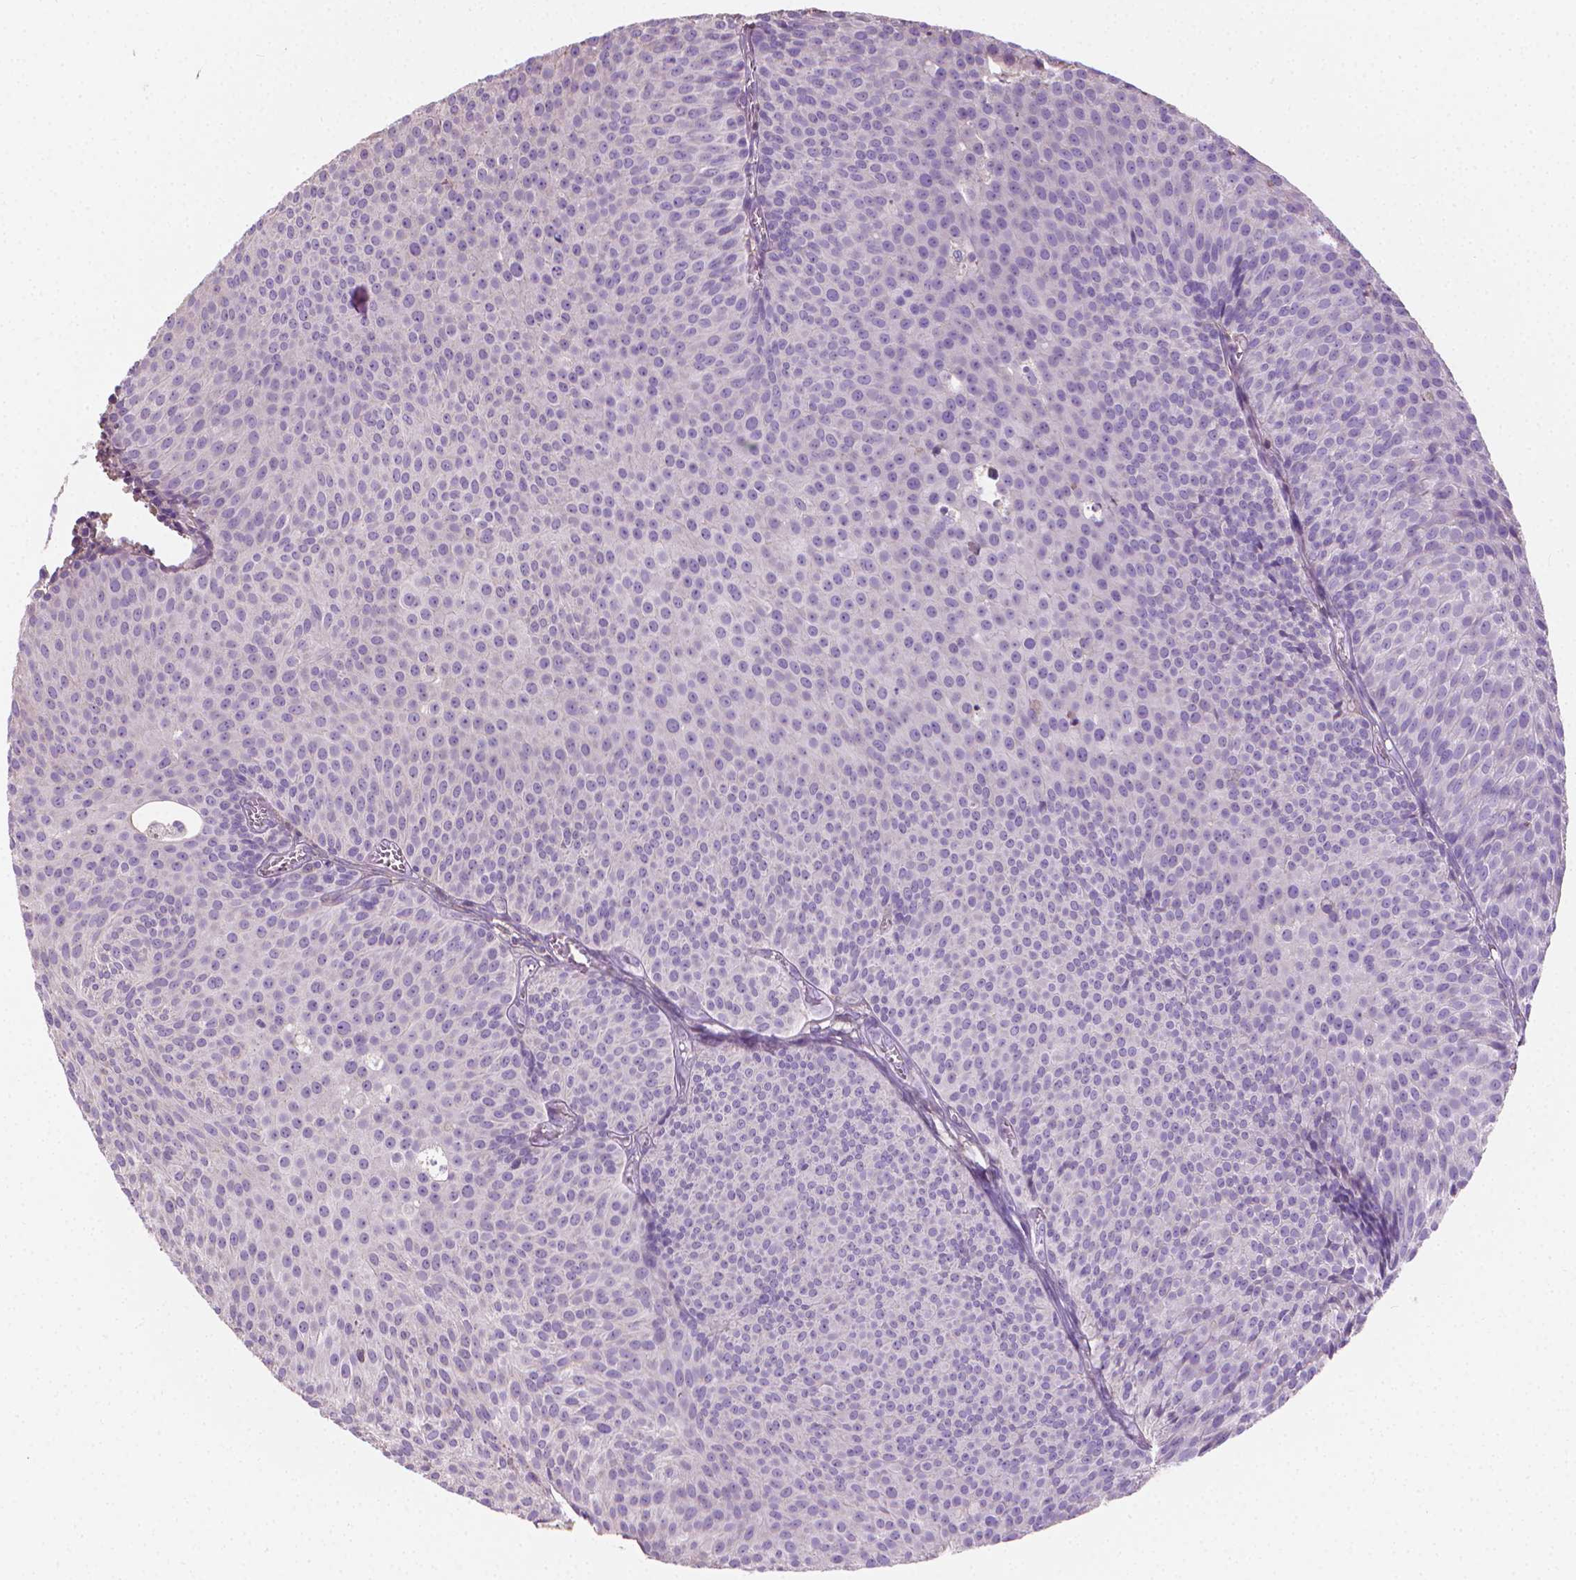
{"staining": {"intensity": "negative", "quantity": "none", "location": "none"}, "tissue": "urothelial cancer", "cell_type": "Tumor cells", "image_type": "cancer", "snomed": [{"axis": "morphology", "description": "Urothelial carcinoma, Low grade"}, {"axis": "topography", "description": "Urinary bladder"}], "caption": "Urothelial cancer stained for a protein using immunohistochemistry exhibits no staining tumor cells.", "gene": "CABCOCO1", "patient": {"sex": "male", "age": 63}}